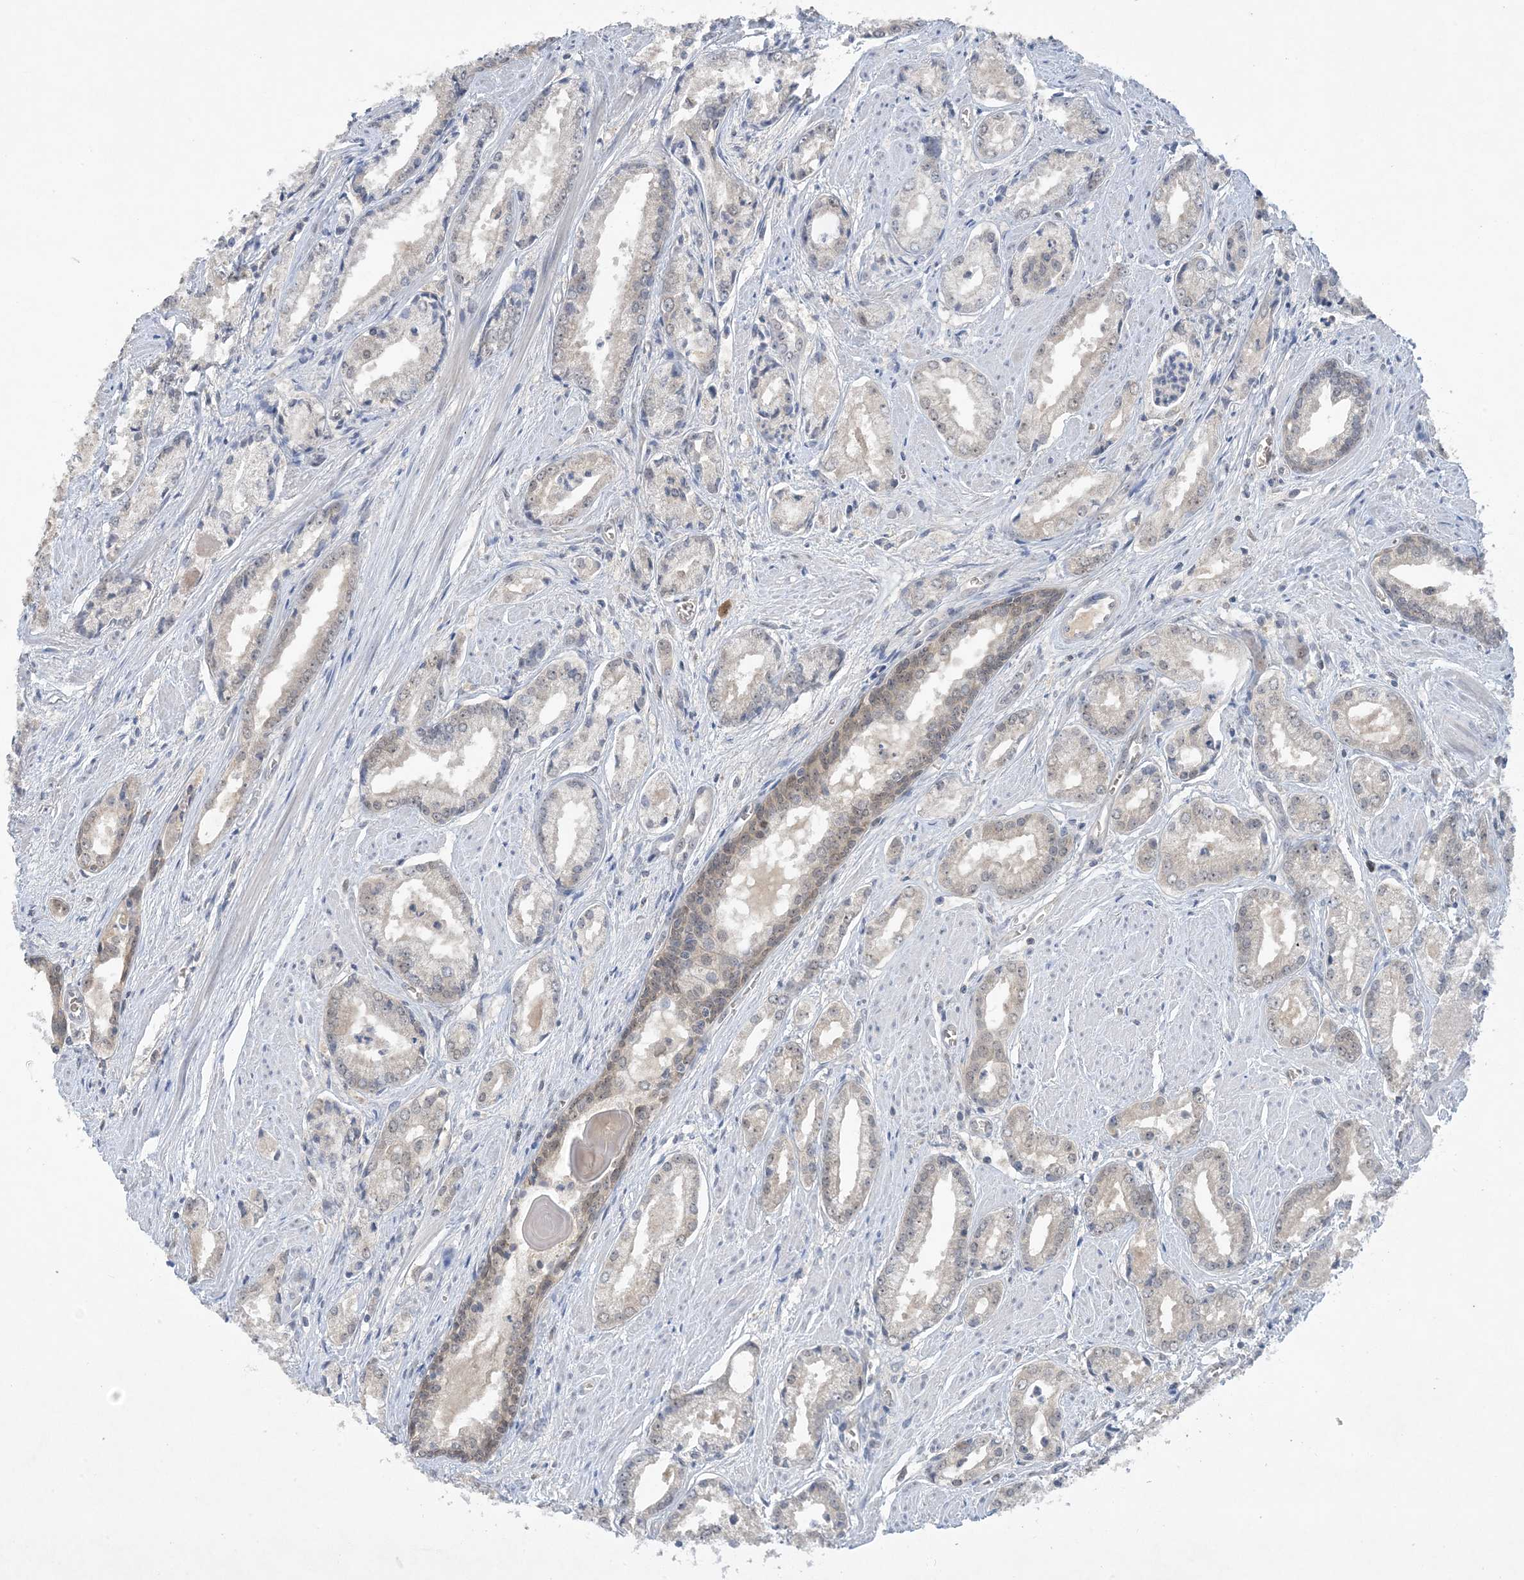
{"staining": {"intensity": "negative", "quantity": "none", "location": "none"}, "tissue": "prostate cancer", "cell_type": "Tumor cells", "image_type": "cancer", "snomed": [{"axis": "morphology", "description": "Adenocarcinoma, Low grade"}, {"axis": "topography", "description": "Prostate"}], "caption": "Human prostate low-grade adenocarcinoma stained for a protein using immunohistochemistry (IHC) reveals no staining in tumor cells.", "gene": "UBE2E1", "patient": {"sex": "male", "age": 54}}